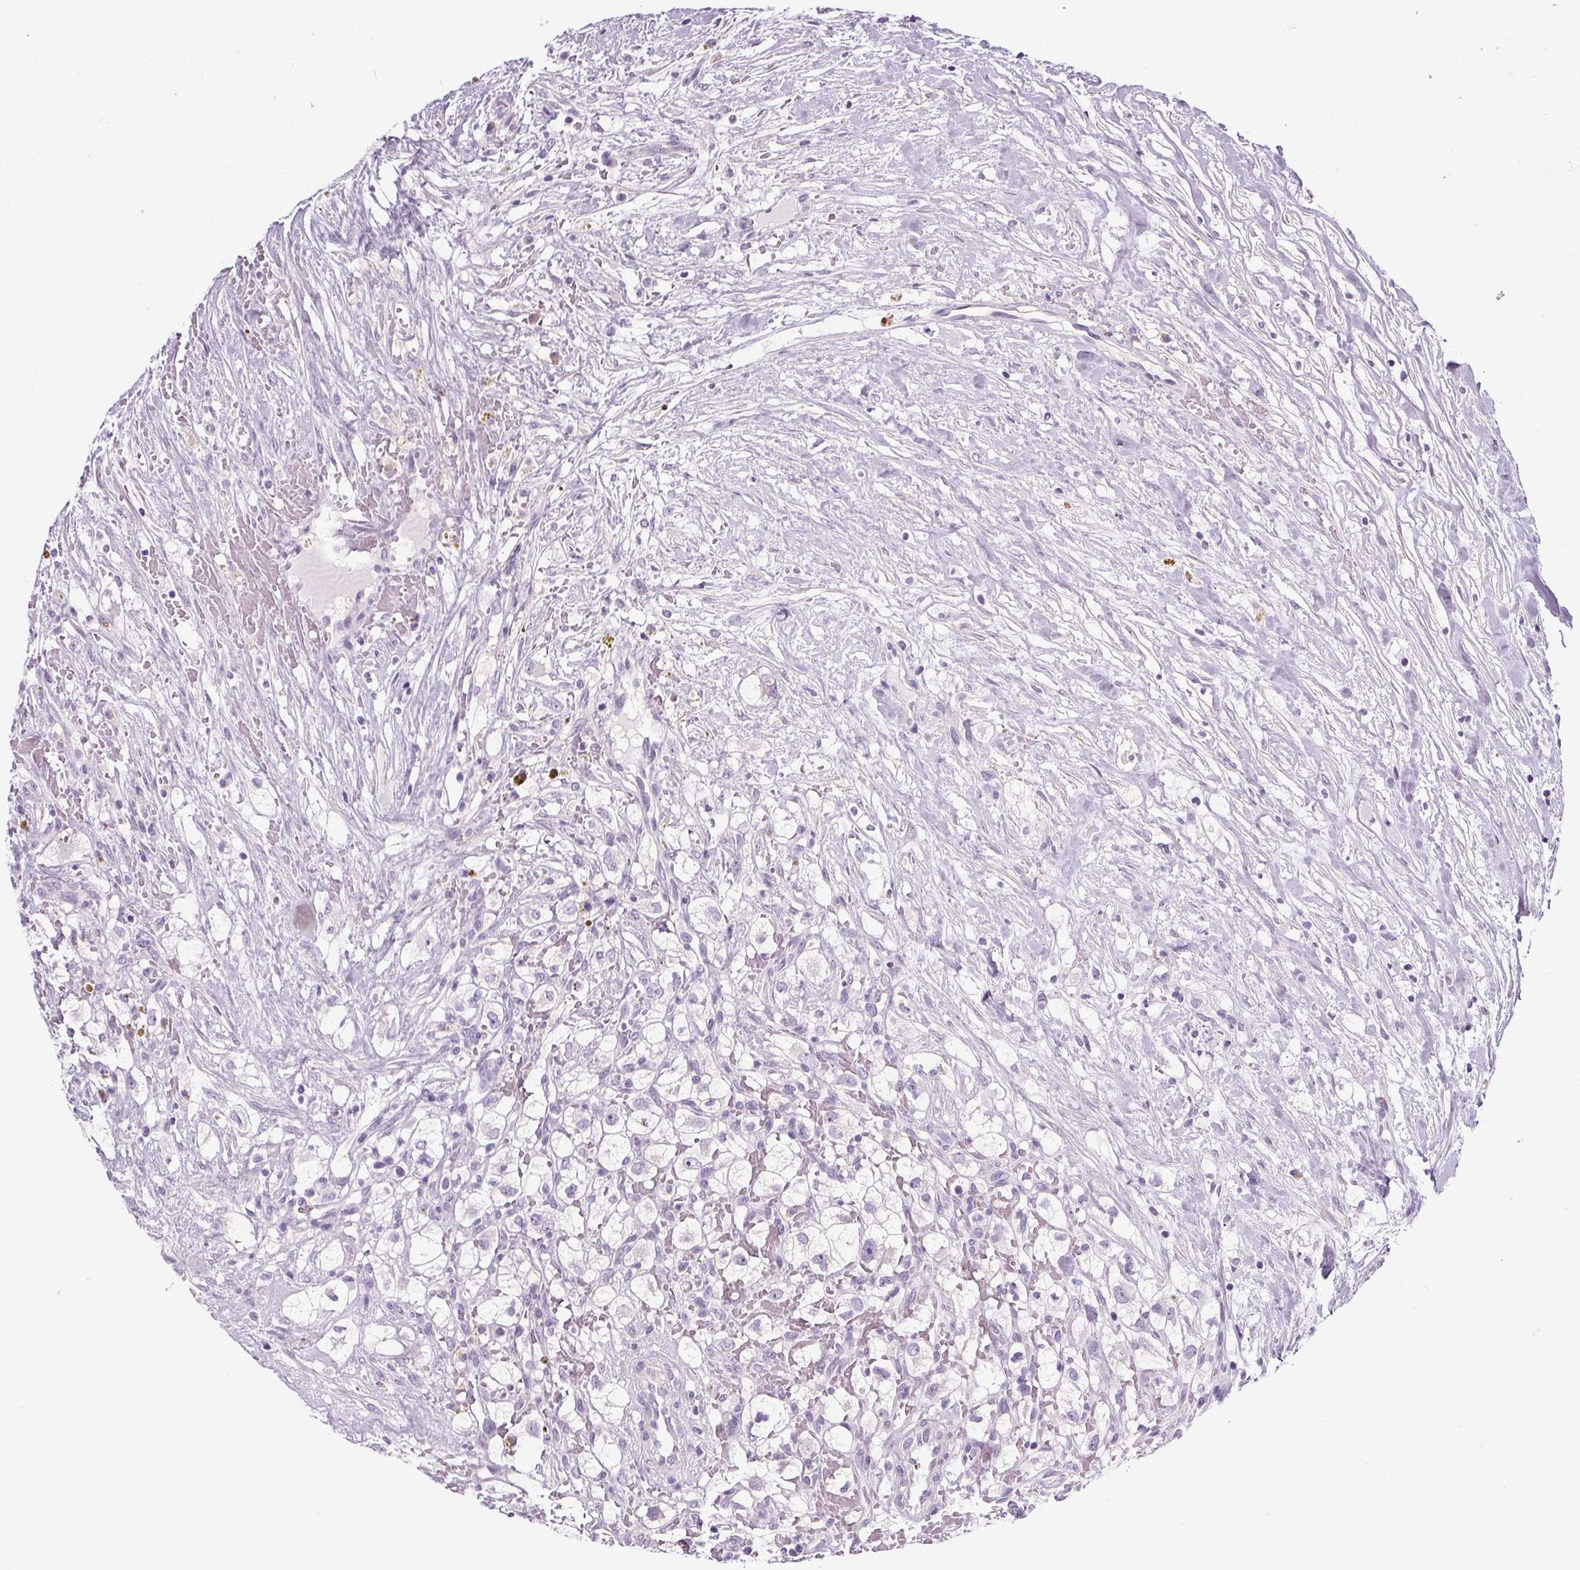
{"staining": {"intensity": "negative", "quantity": "none", "location": "none"}, "tissue": "renal cancer", "cell_type": "Tumor cells", "image_type": "cancer", "snomed": [{"axis": "morphology", "description": "Adenocarcinoma, NOS"}, {"axis": "topography", "description": "Kidney"}], "caption": "This histopathology image is of renal cancer (adenocarcinoma) stained with IHC to label a protein in brown with the nuclei are counter-stained blue. There is no positivity in tumor cells.", "gene": "ELAVL2", "patient": {"sex": "male", "age": 59}}